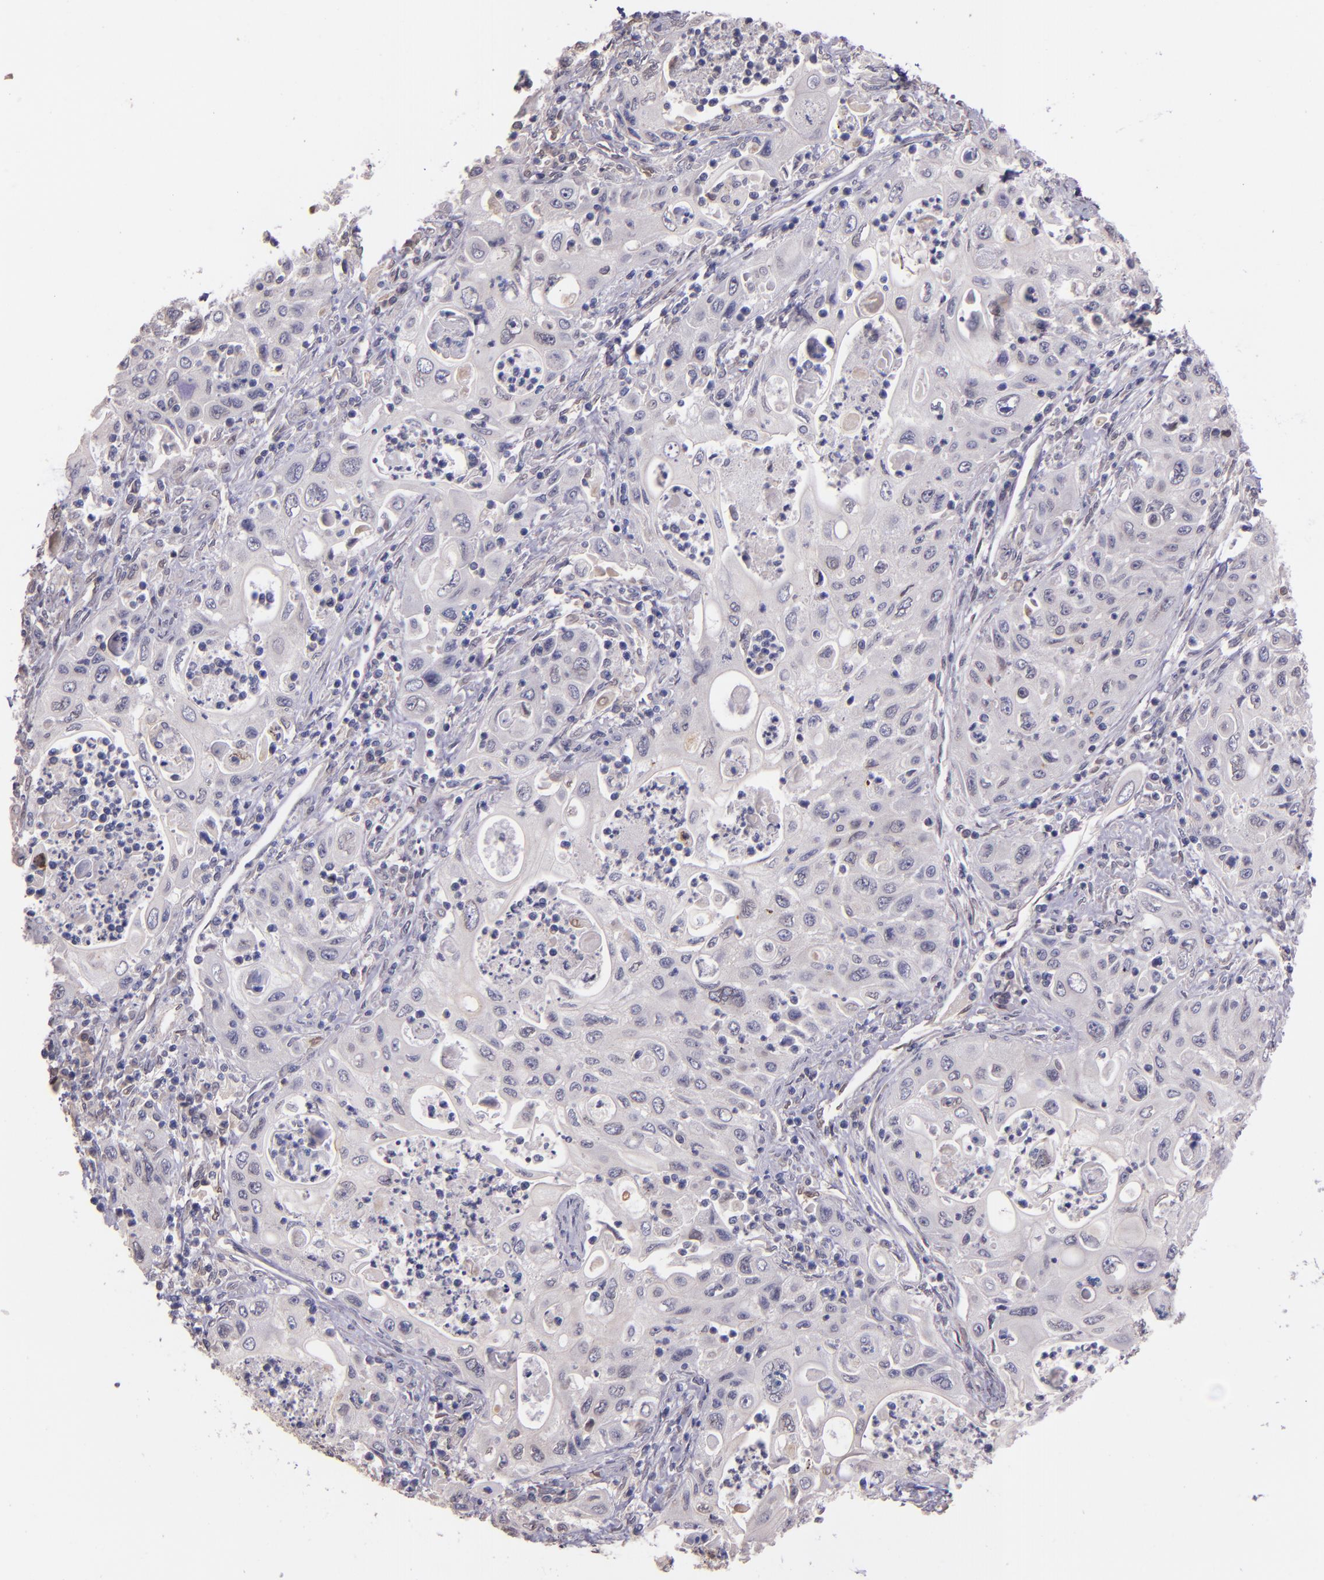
{"staining": {"intensity": "negative", "quantity": "none", "location": "none"}, "tissue": "pancreatic cancer", "cell_type": "Tumor cells", "image_type": "cancer", "snomed": [{"axis": "morphology", "description": "Adenocarcinoma, NOS"}, {"axis": "topography", "description": "Pancreas"}], "caption": "The IHC histopathology image has no significant staining in tumor cells of adenocarcinoma (pancreatic) tissue.", "gene": "NUP62CL", "patient": {"sex": "male", "age": 70}}